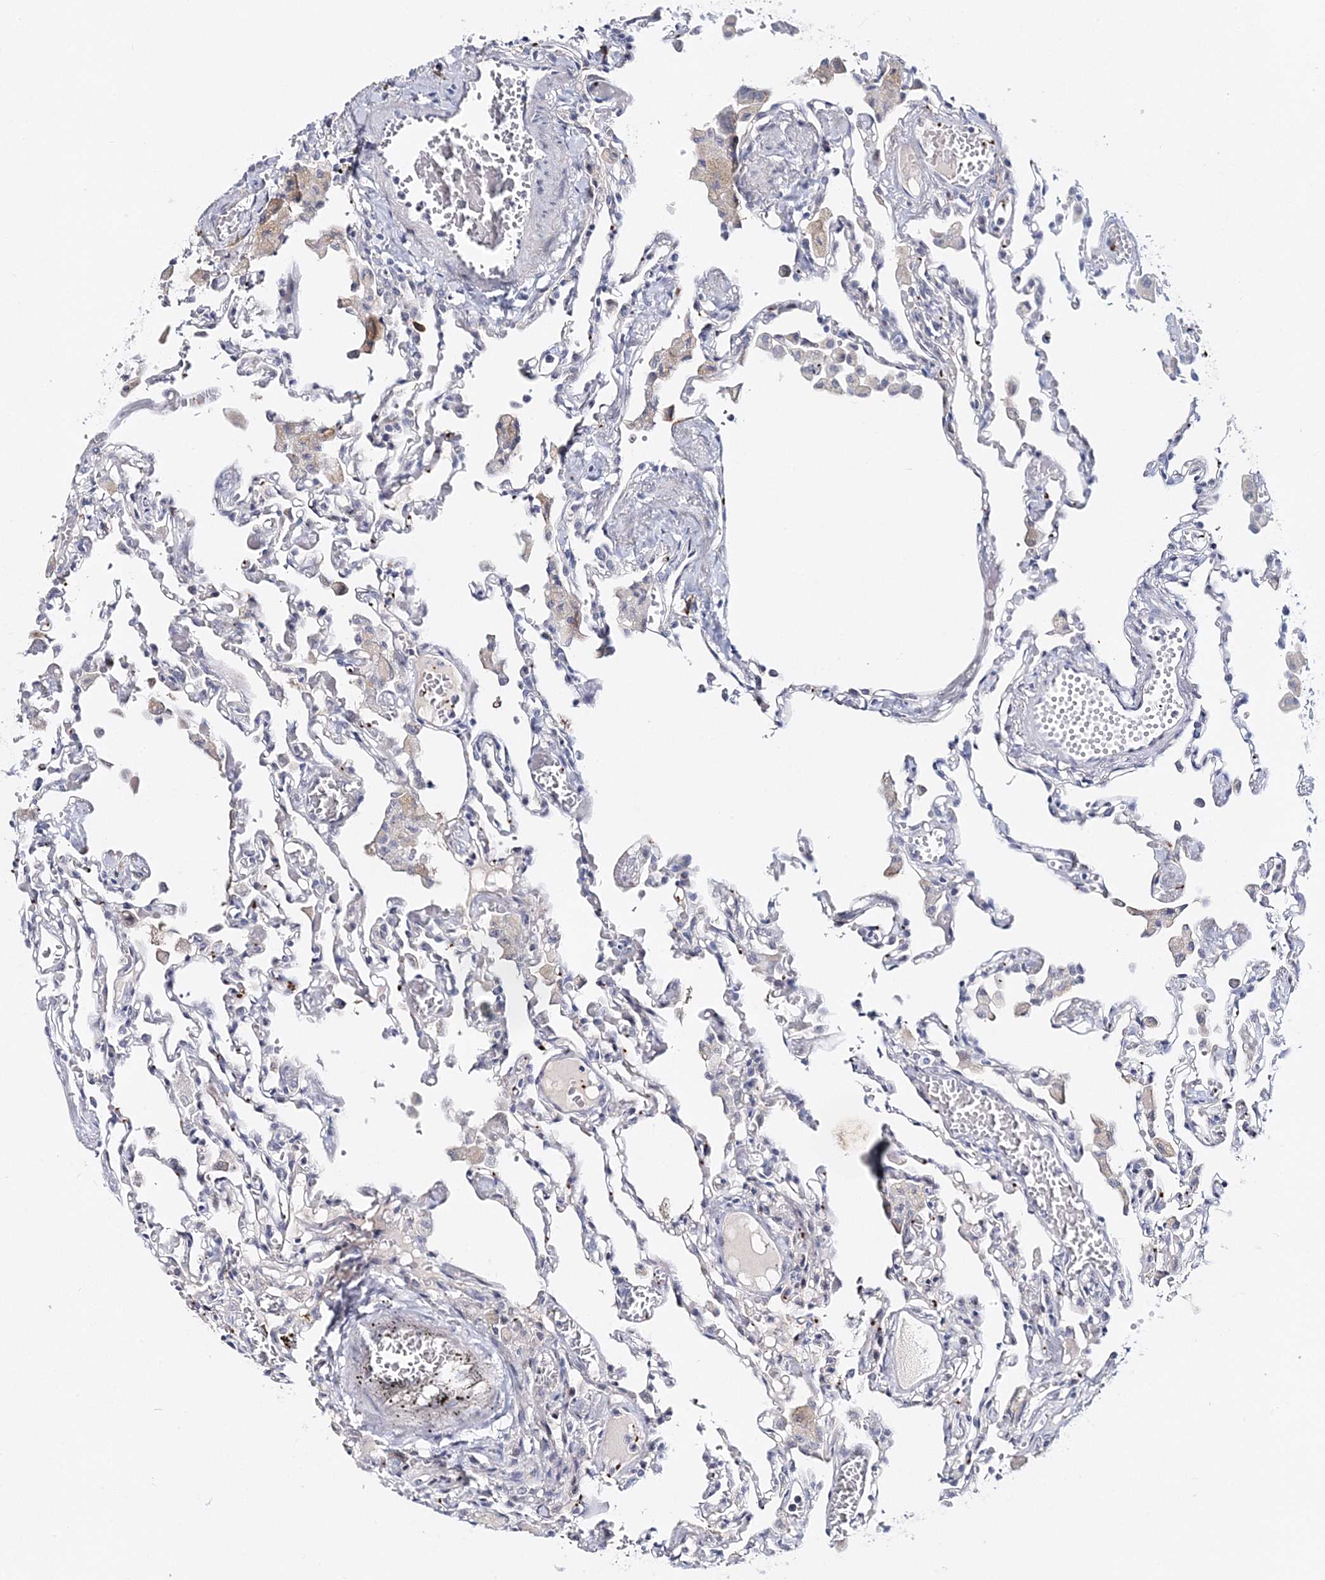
{"staining": {"intensity": "negative", "quantity": "none", "location": "none"}, "tissue": "lung", "cell_type": "Alveolar cells", "image_type": "normal", "snomed": [{"axis": "morphology", "description": "Normal tissue, NOS"}, {"axis": "topography", "description": "Bronchus"}, {"axis": "topography", "description": "Lung"}], "caption": "Protein analysis of normal lung exhibits no significant staining in alveolar cells. (Immunohistochemistry (ihc), brightfield microscopy, high magnification).", "gene": "MYOZ2", "patient": {"sex": "female", "age": 49}}